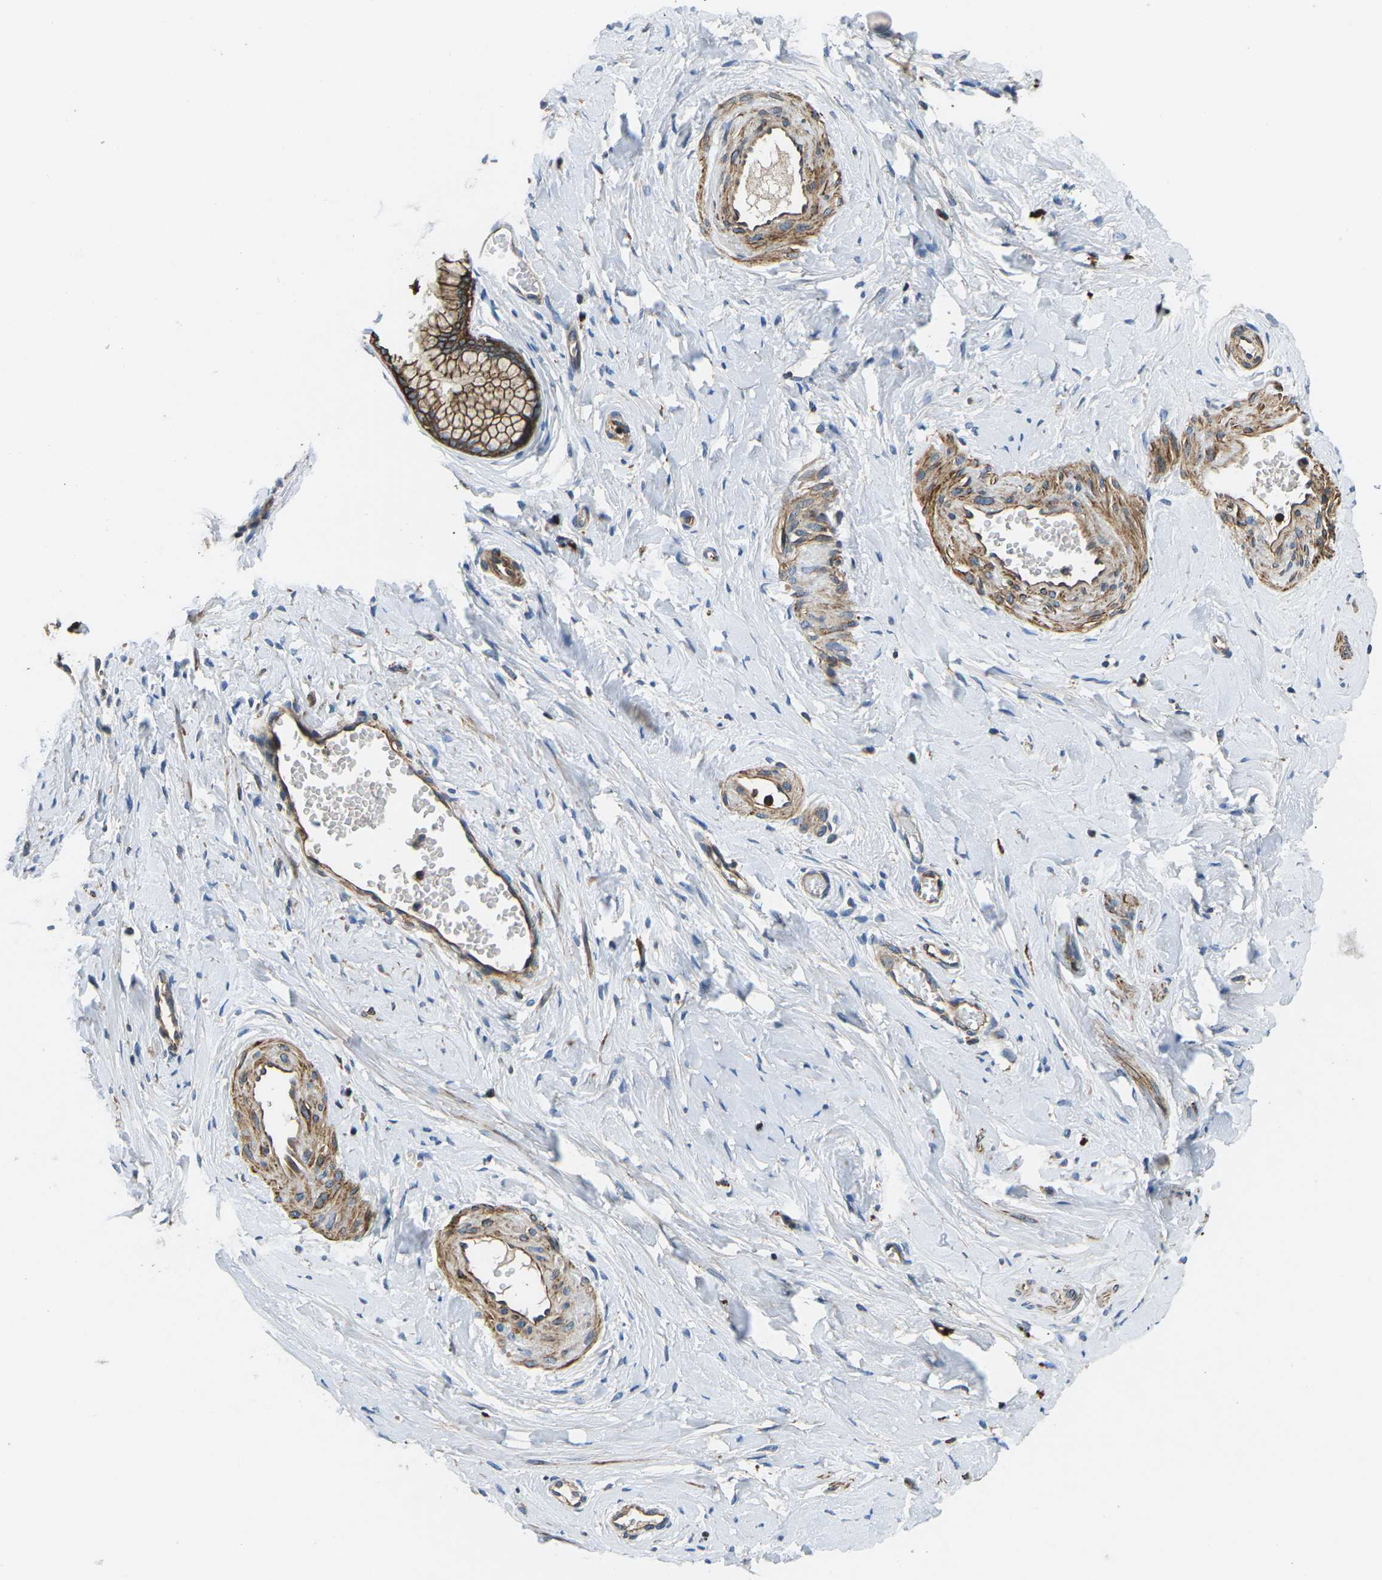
{"staining": {"intensity": "strong", "quantity": ">75%", "location": "cytoplasmic/membranous"}, "tissue": "cervix", "cell_type": "Glandular cells", "image_type": "normal", "snomed": [{"axis": "morphology", "description": "Normal tissue, NOS"}, {"axis": "topography", "description": "Cervix"}], "caption": "The image demonstrates immunohistochemical staining of unremarkable cervix. There is strong cytoplasmic/membranous staining is seen in about >75% of glandular cells.", "gene": "KCNJ15", "patient": {"sex": "female", "age": 65}}